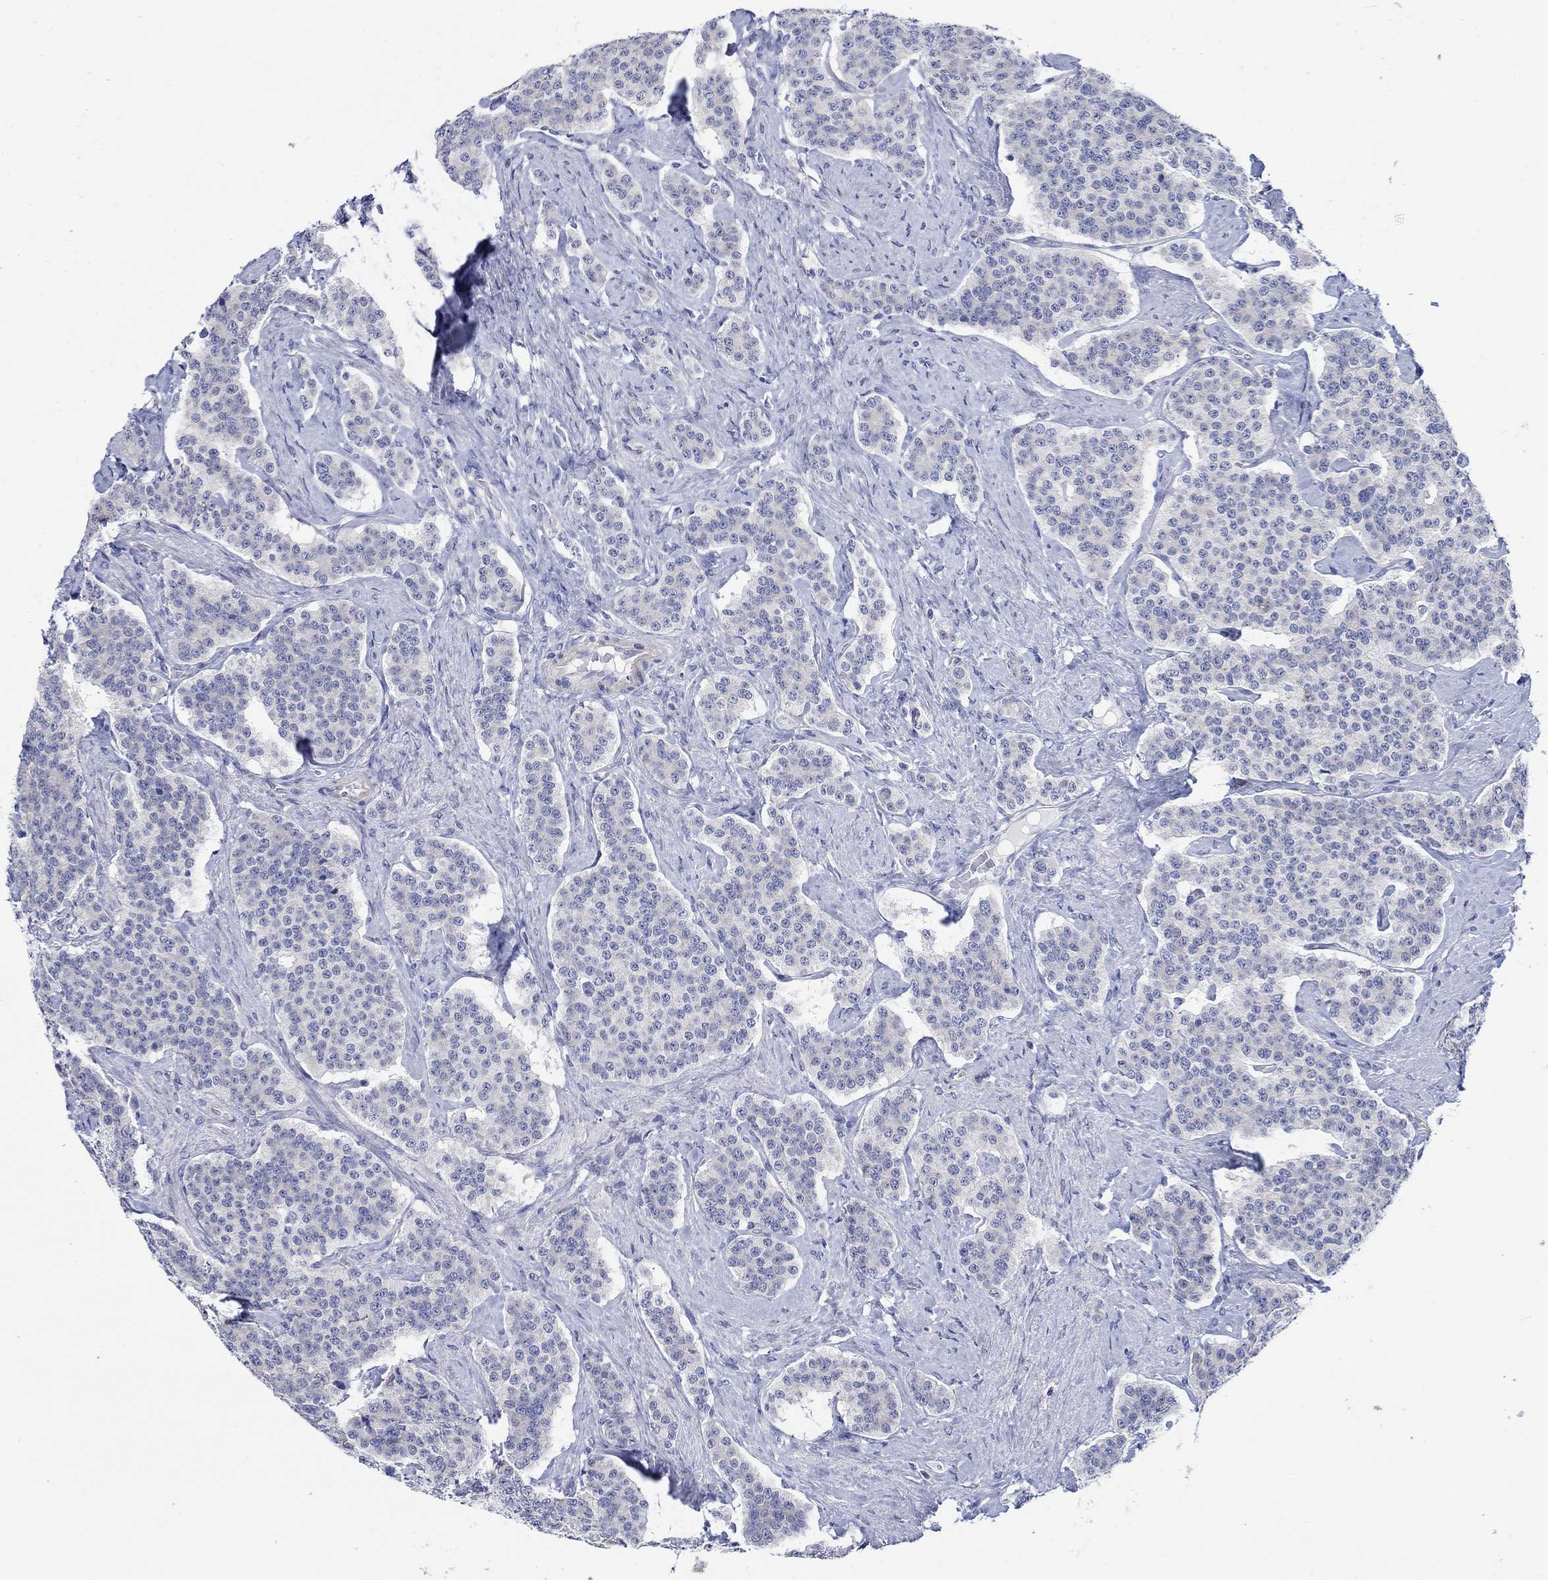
{"staining": {"intensity": "negative", "quantity": "none", "location": "none"}, "tissue": "carcinoid", "cell_type": "Tumor cells", "image_type": "cancer", "snomed": [{"axis": "morphology", "description": "Carcinoid, malignant, NOS"}, {"axis": "topography", "description": "Small intestine"}], "caption": "Tumor cells are negative for protein expression in human carcinoid. (Brightfield microscopy of DAB immunohistochemistry at high magnification).", "gene": "KRT222", "patient": {"sex": "female", "age": 58}}